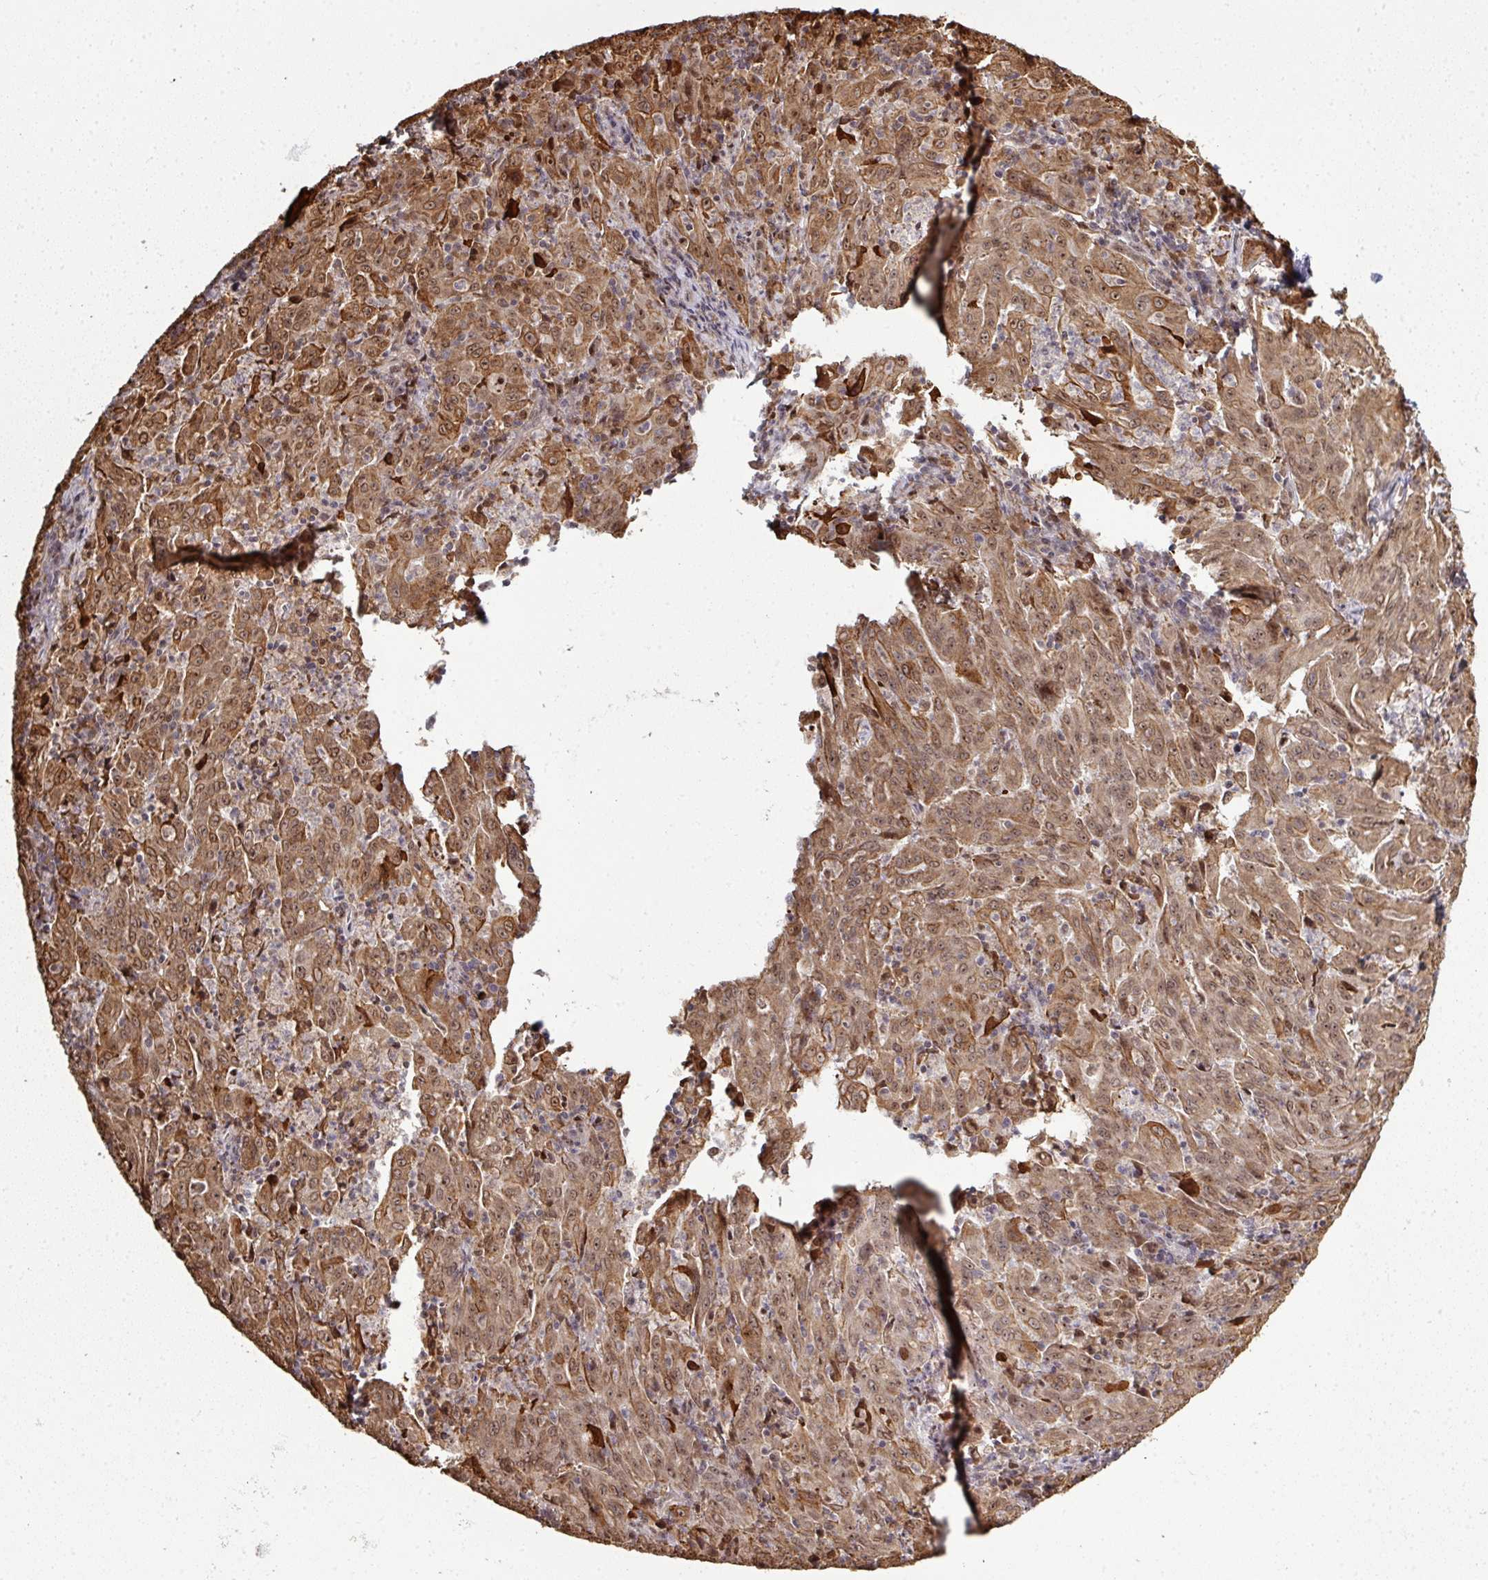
{"staining": {"intensity": "moderate", "quantity": ">75%", "location": "cytoplasmic/membranous,nuclear"}, "tissue": "pancreatic cancer", "cell_type": "Tumor cells", "image_type": "cancer", "snomed": [{"axis": "morphology", "description": "Adenocarcinoma, NOS"}, {"axis": "topography", "description": "Pancreas"}], "caption": "Adenocarcinoma (pancreatic) was stained to show a protein in brown. There is medium levels of moderate cytoplasmic/membranous and nuclear staining in about >75% of tumor cells.", "gene": "GTF2H3", "patient": {"sex": "male", "age": 63}}